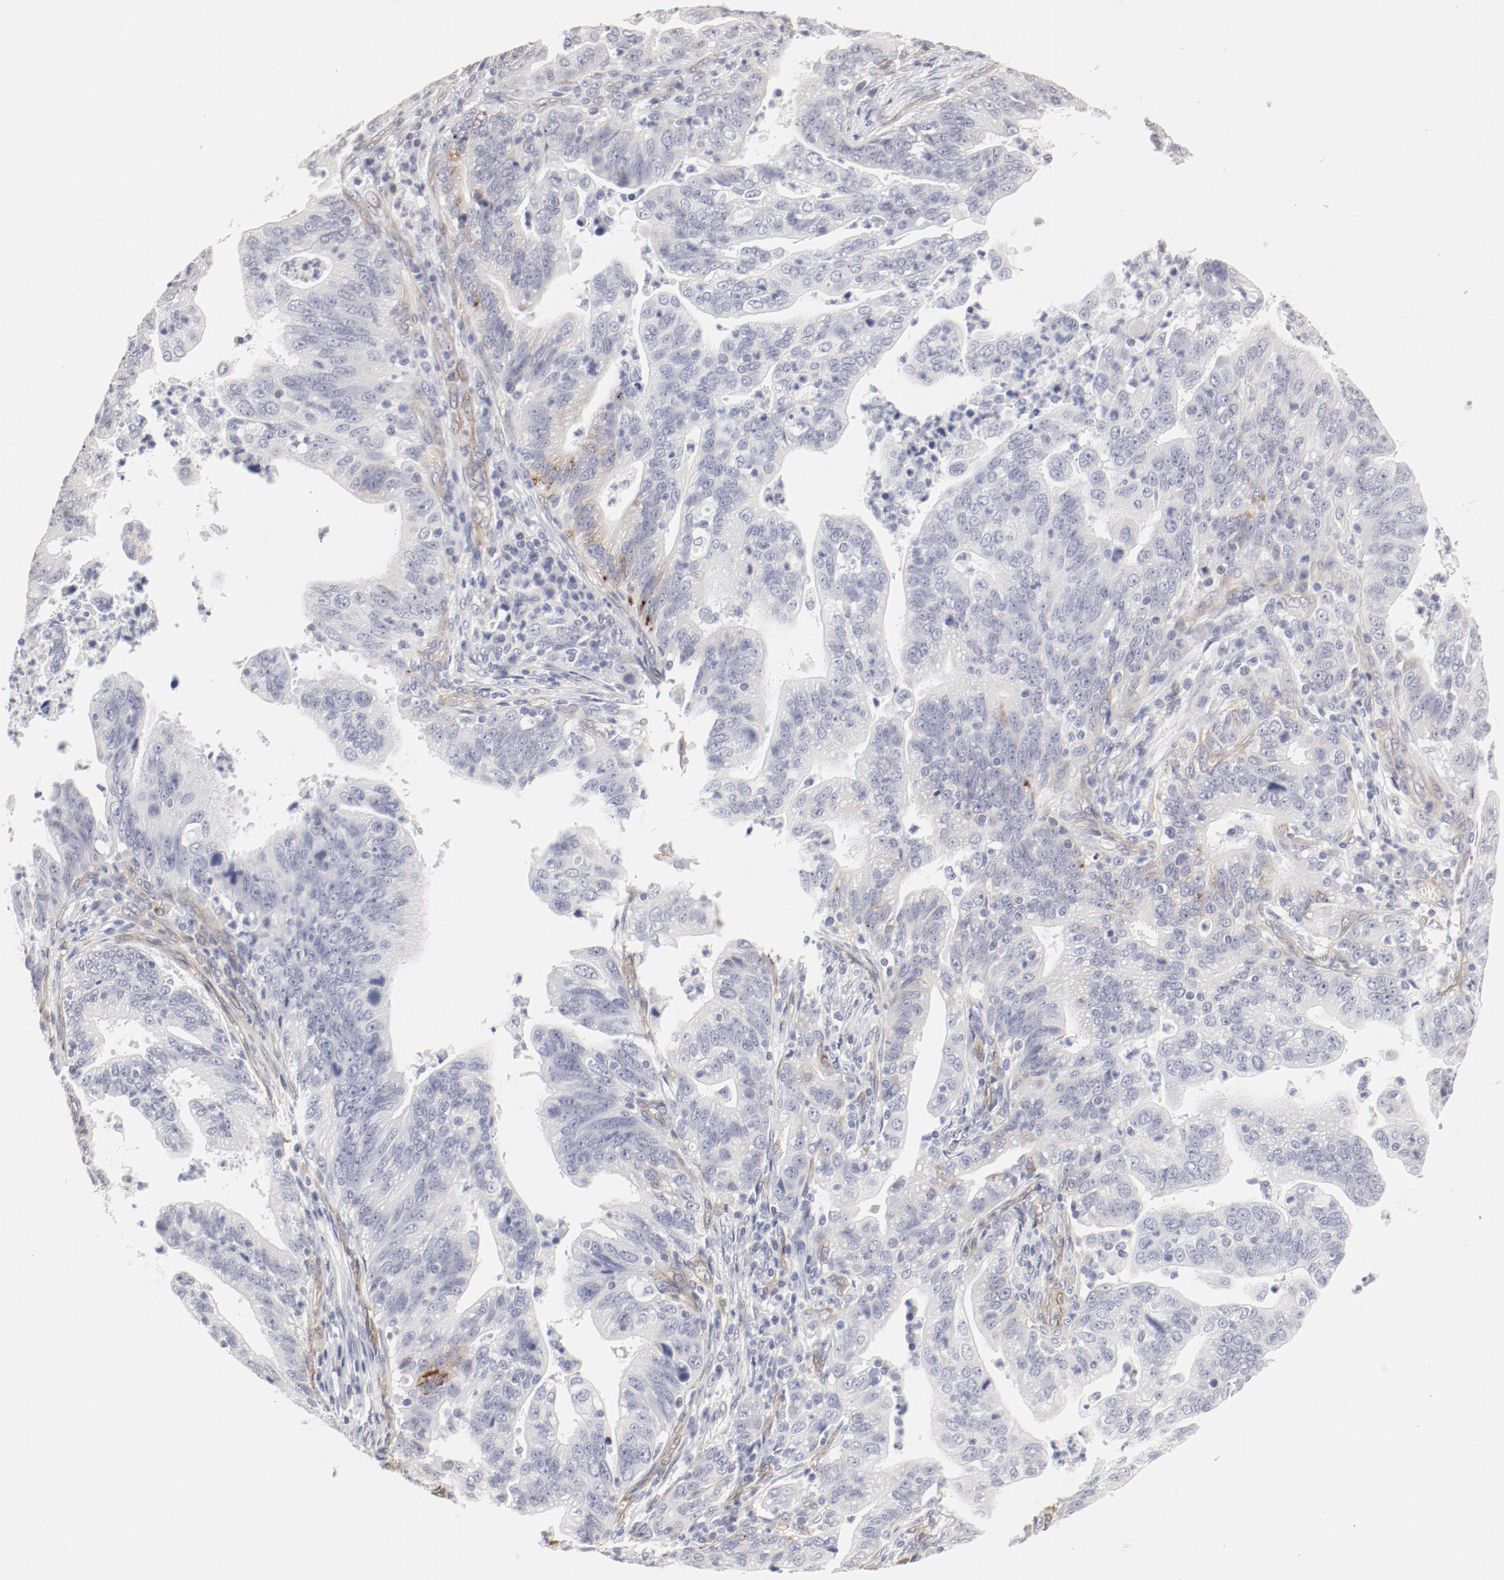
{"staining": {"intensity": "negative", "quantity": "none", "location": "none"}, "tissue": "stomach cancer", "cell_type": "Tumor cells", "image_type": "cancer", "snomed": [{"axis": "morphology", "description": "Adenocarcinoma, NOS"}, {"axis": "topography", "description": "Stomach, upper"}], "caption": "A photomicrograph of adenocarcinoma (stomach) stained for a protein exhibits no brown staining in tumor cells.", "gene": "MAGED4", "patient": {"sex": "female", "age": 50}}